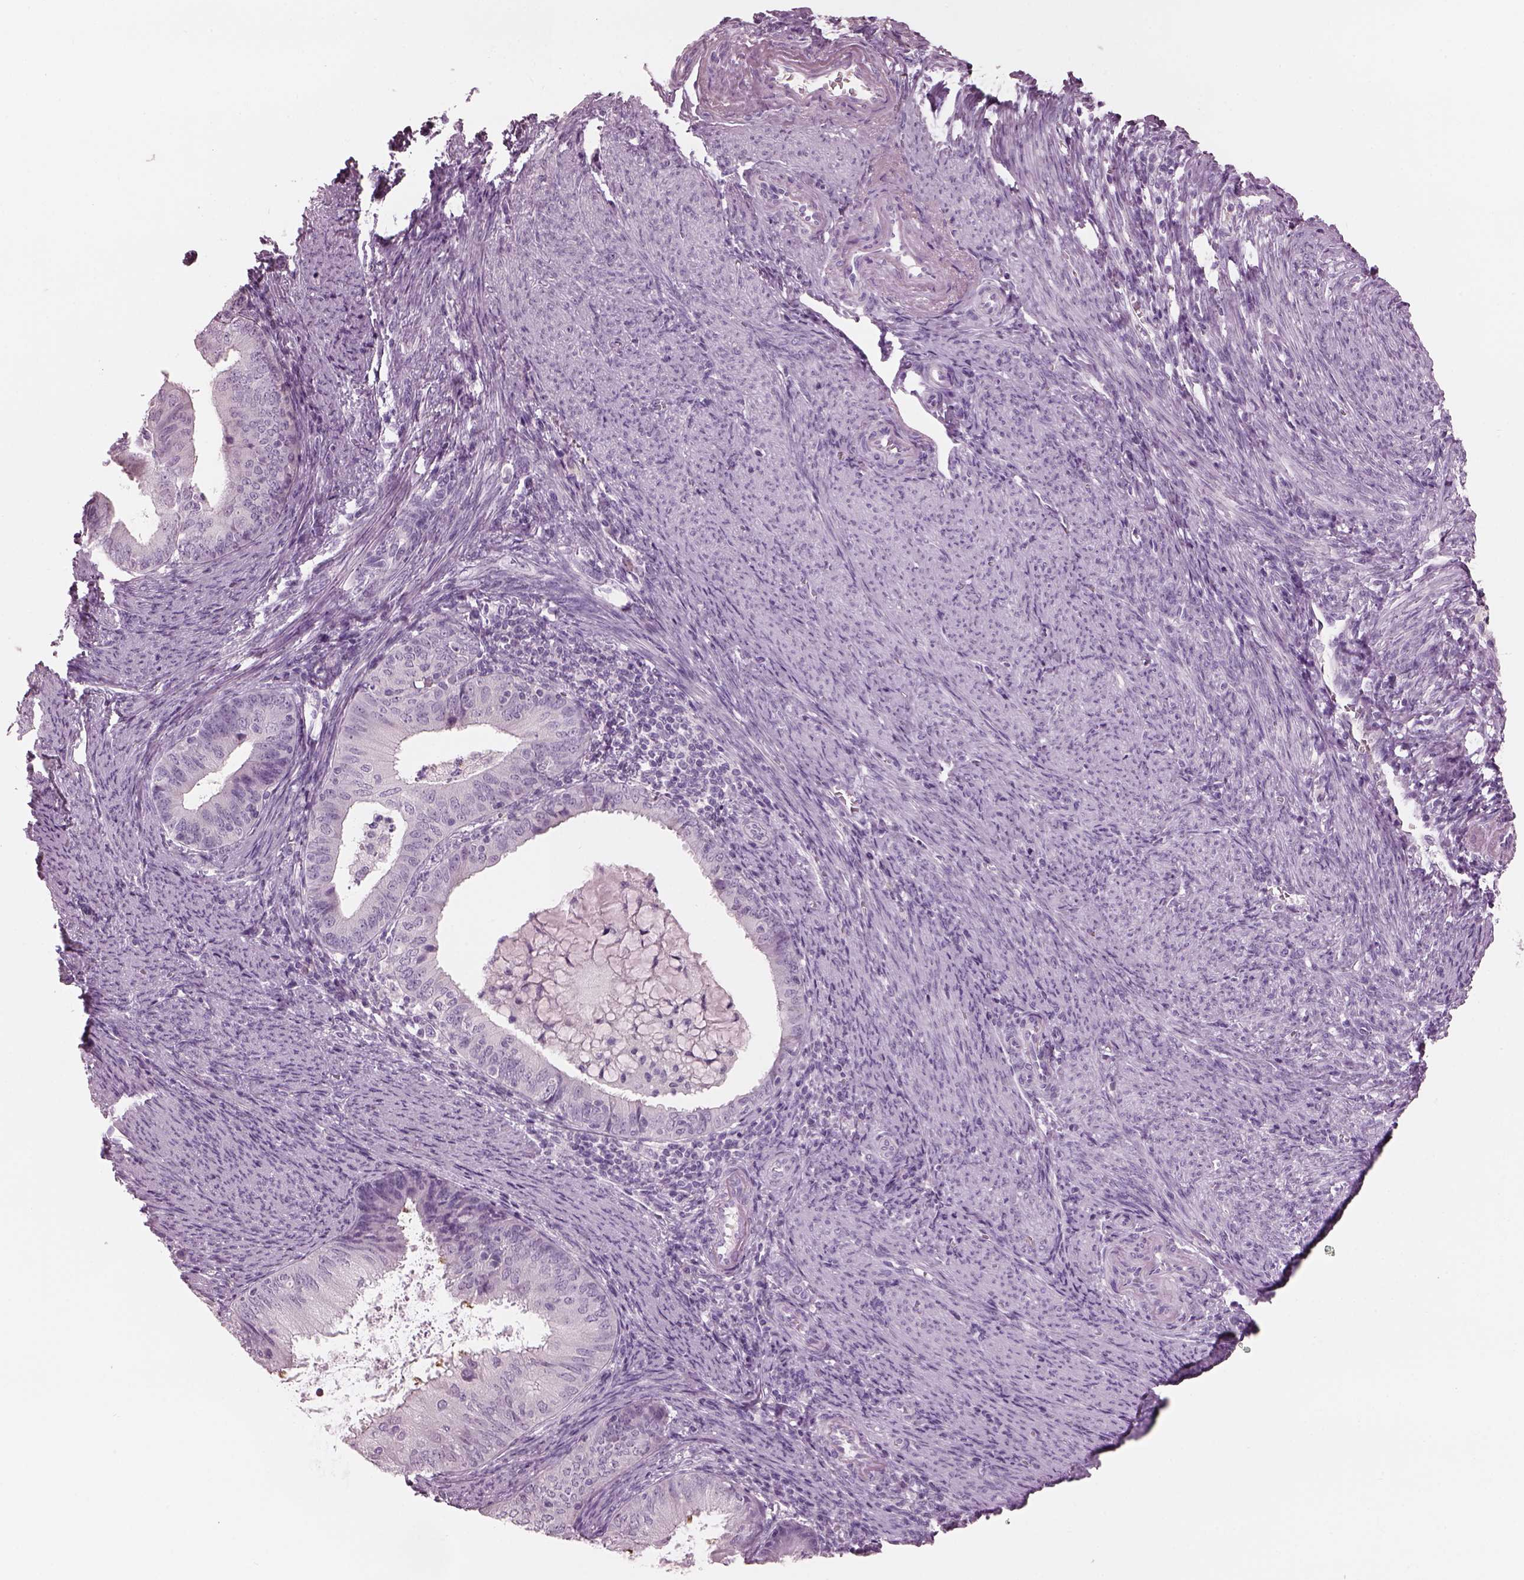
{"staining": {"intensity": "negative", "quantity": "none", "location": "none"}, "tissue": "endometrial cancer", "cell_type": "Tumor cells", "image_type": "cancer", "snomed": [{"axis": "morphology", "description": "Adenocarcinoma, NOS"}, {"axis": "topography", "description": "Endometrium"}], "caption": "The photomicrograph reveals no staining of tumor cells in endometrial cancer.", "gene": "PACRG", "patient": {"sex": "female", "age": 57}}